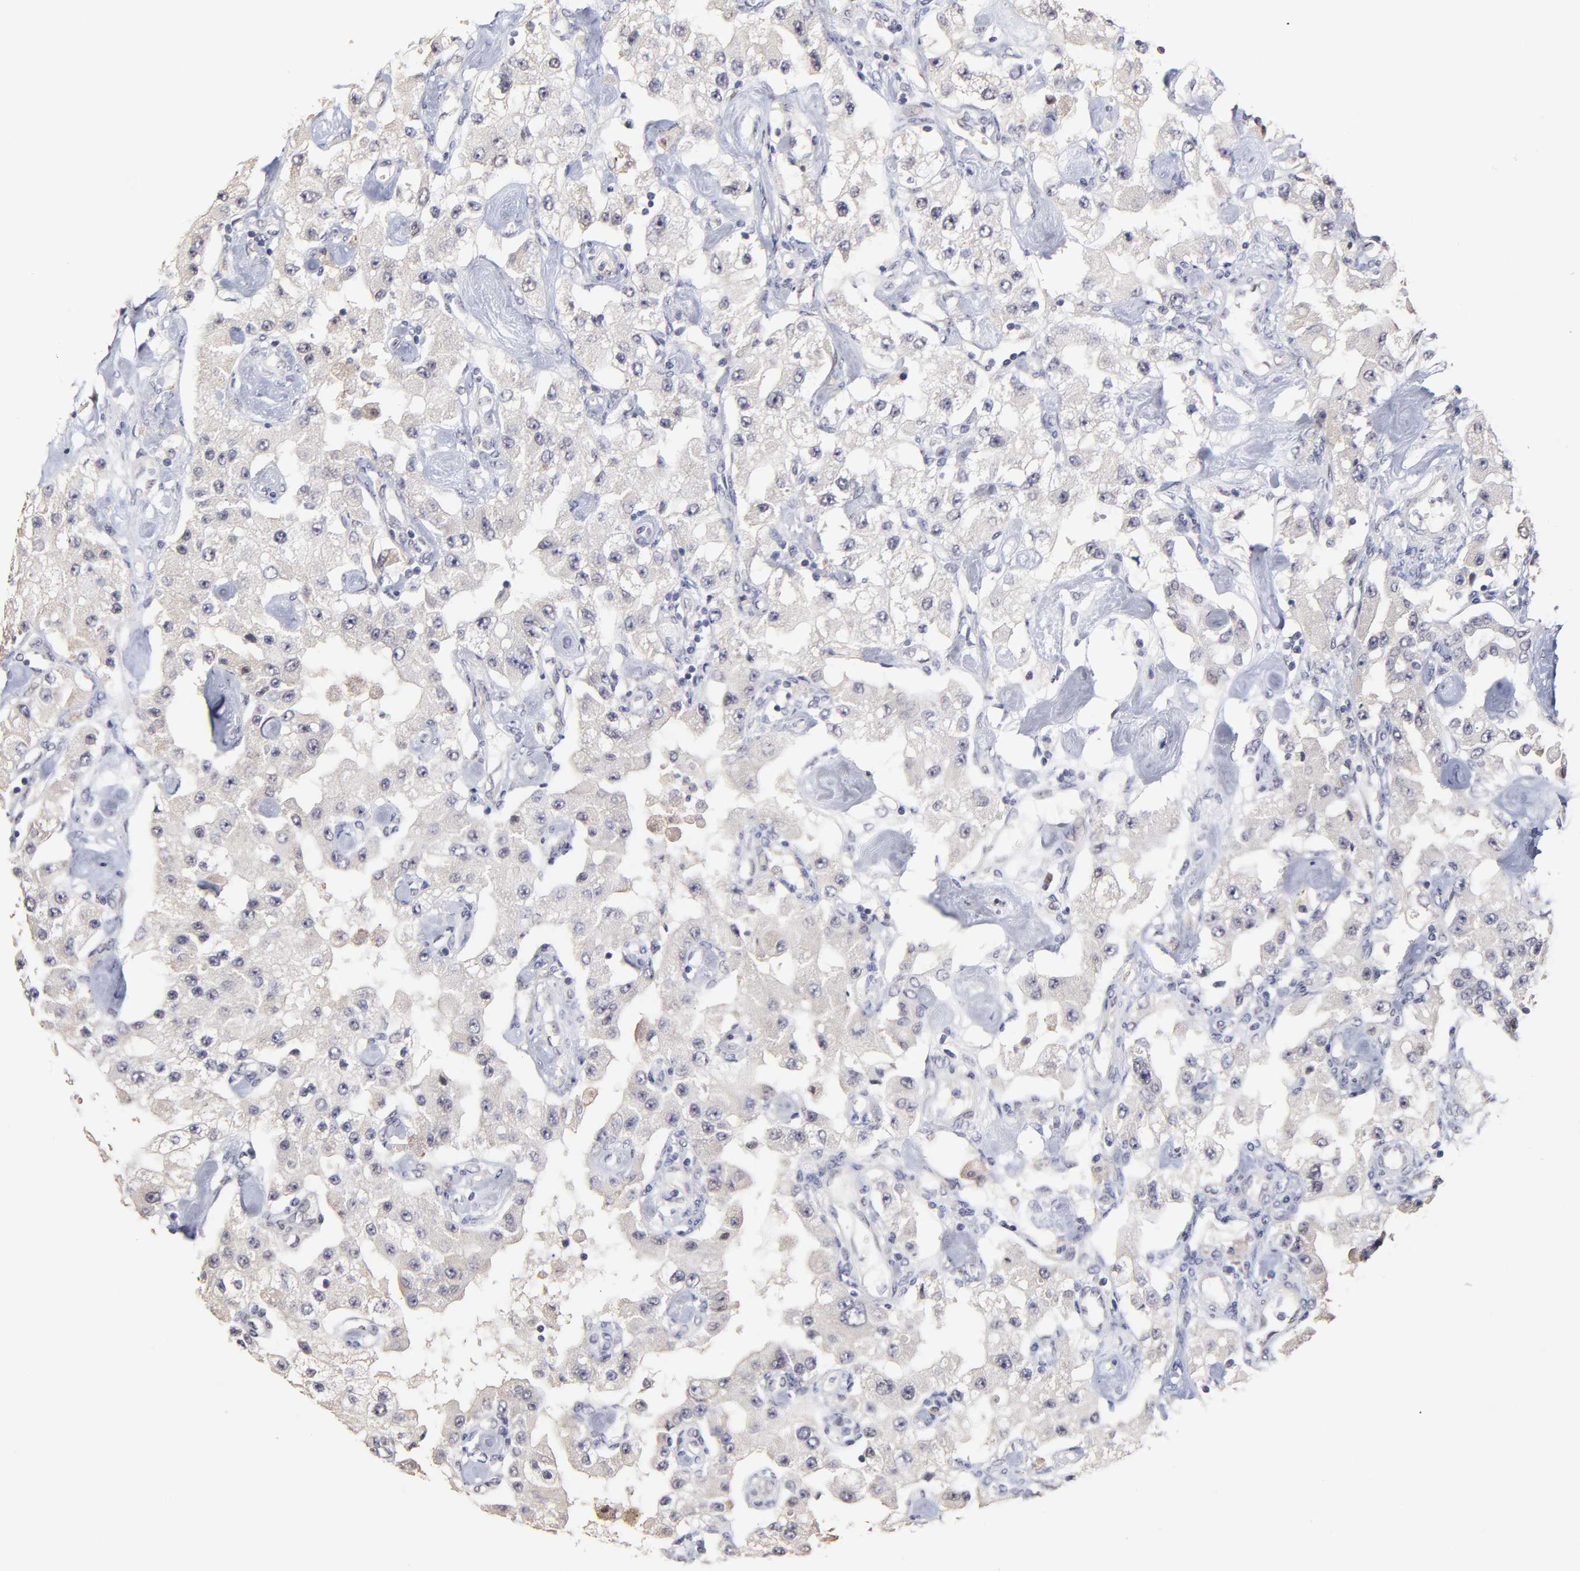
{"staining": {"intensity": "weak", "quantity": "<25%", "location": "cytoplasmic/membranous"}, "tissue": "carcinoid", "cell_type": "Tumor cells", "image_type": "cancer", "snomed": [{"axis": "morphology", "description": "Carcinoid, malignant, NOS"}, {"axis": "topography", "description": "Pancreas"}], "caption": "A high-resolution histopathology image shows IHC staining of carcinoid (malignant), which demonstrates no significant expression in tumor cells.", "gene": "ZNF10", "patient": {"sex": "male", "age": 41}}